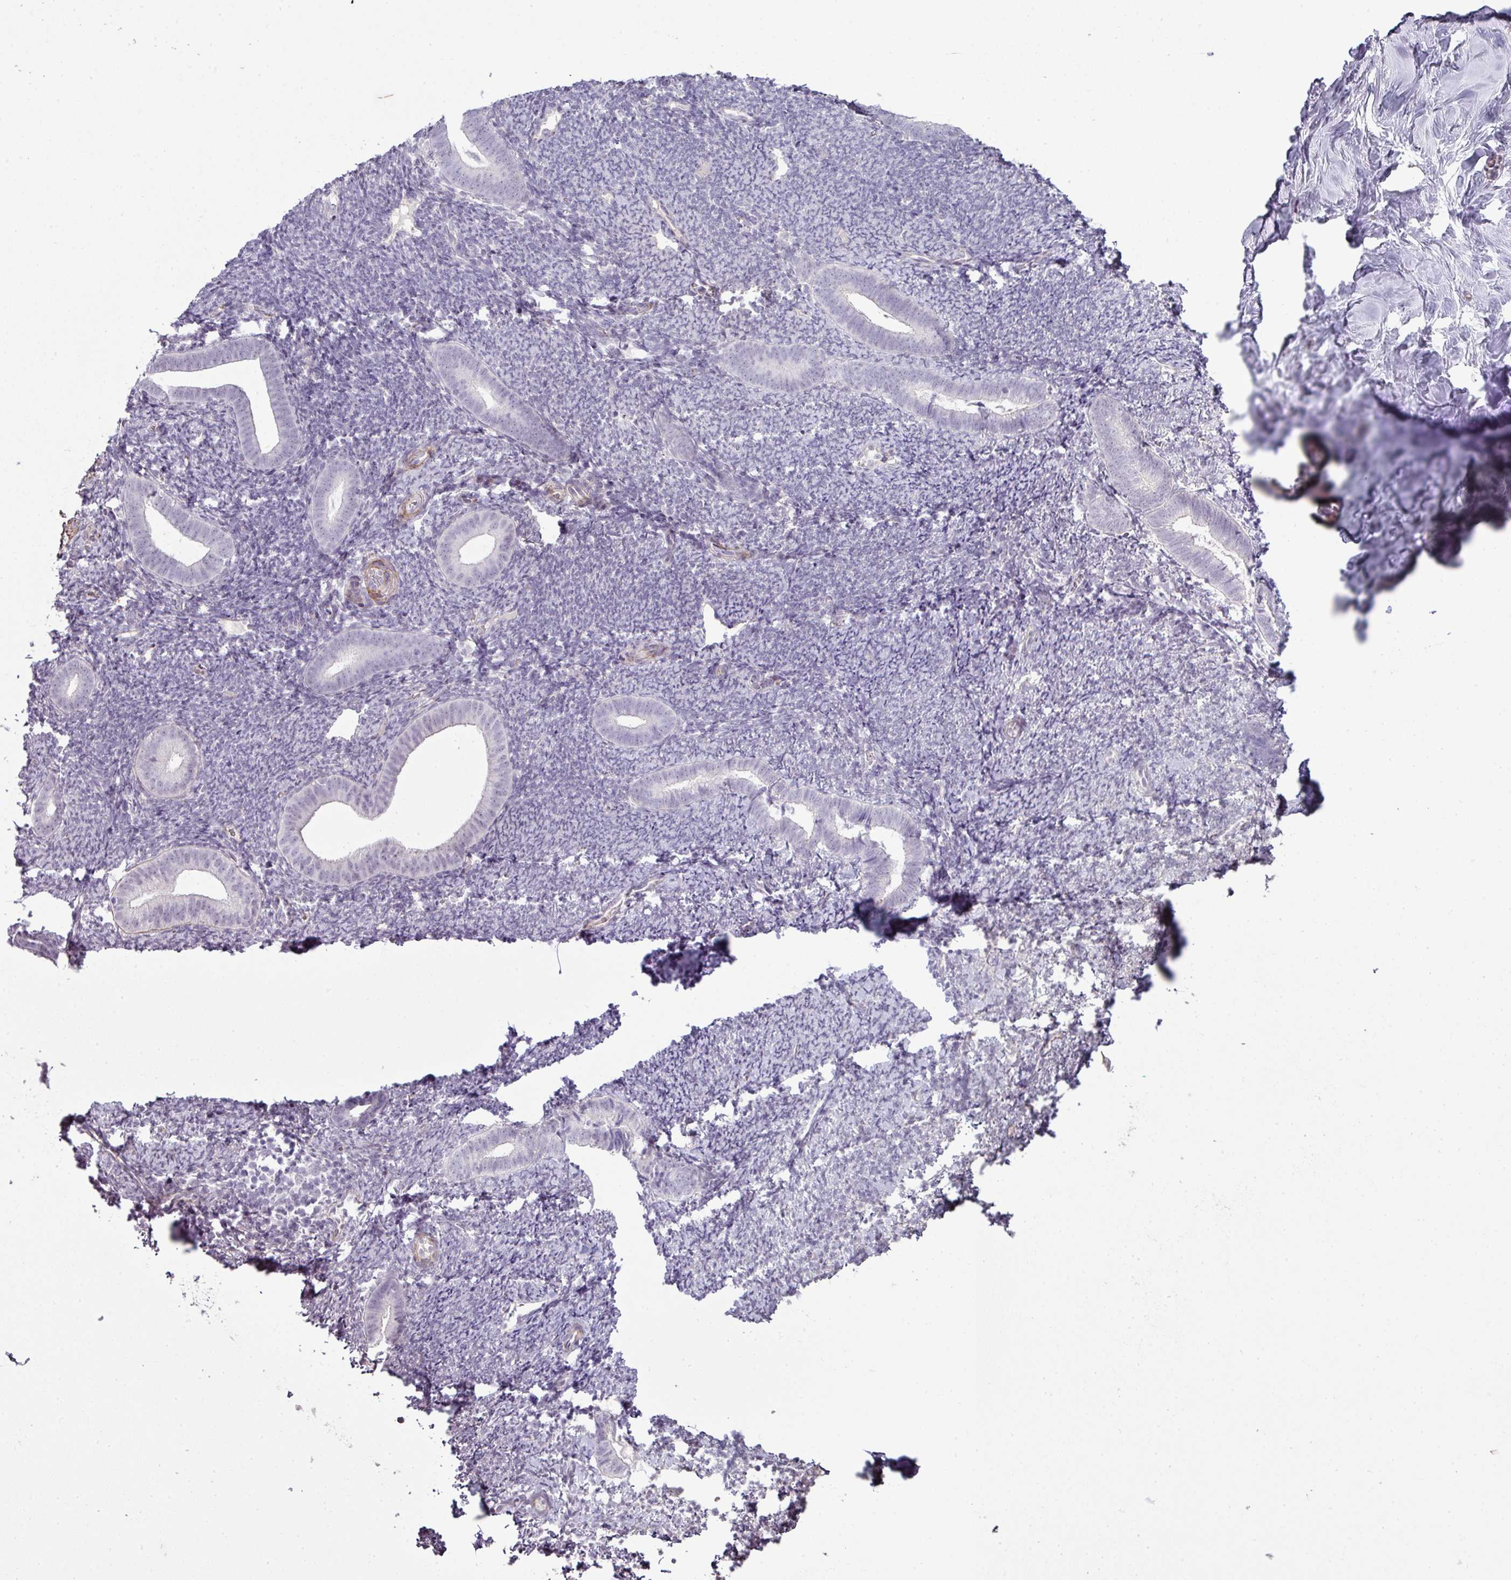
{"staining": {"intensity": "negative", "quantity": "none", "location": "none"}, "tissue": "endometrium", "cell_type": "Cells in endometrial stroma", "image_type": "normal", "snomed": [{"axis": "morphology", "description": "Normal tissue, NOS"}, {"axis": "topography", "description": "Endometrium"}], "caption": "Immunohistochemical staining of benign human endometrium displays no significant expression in cells in endometrial stroma.", "gene": "ZNF688", "patient": {"sex": "female", "age": 39}}